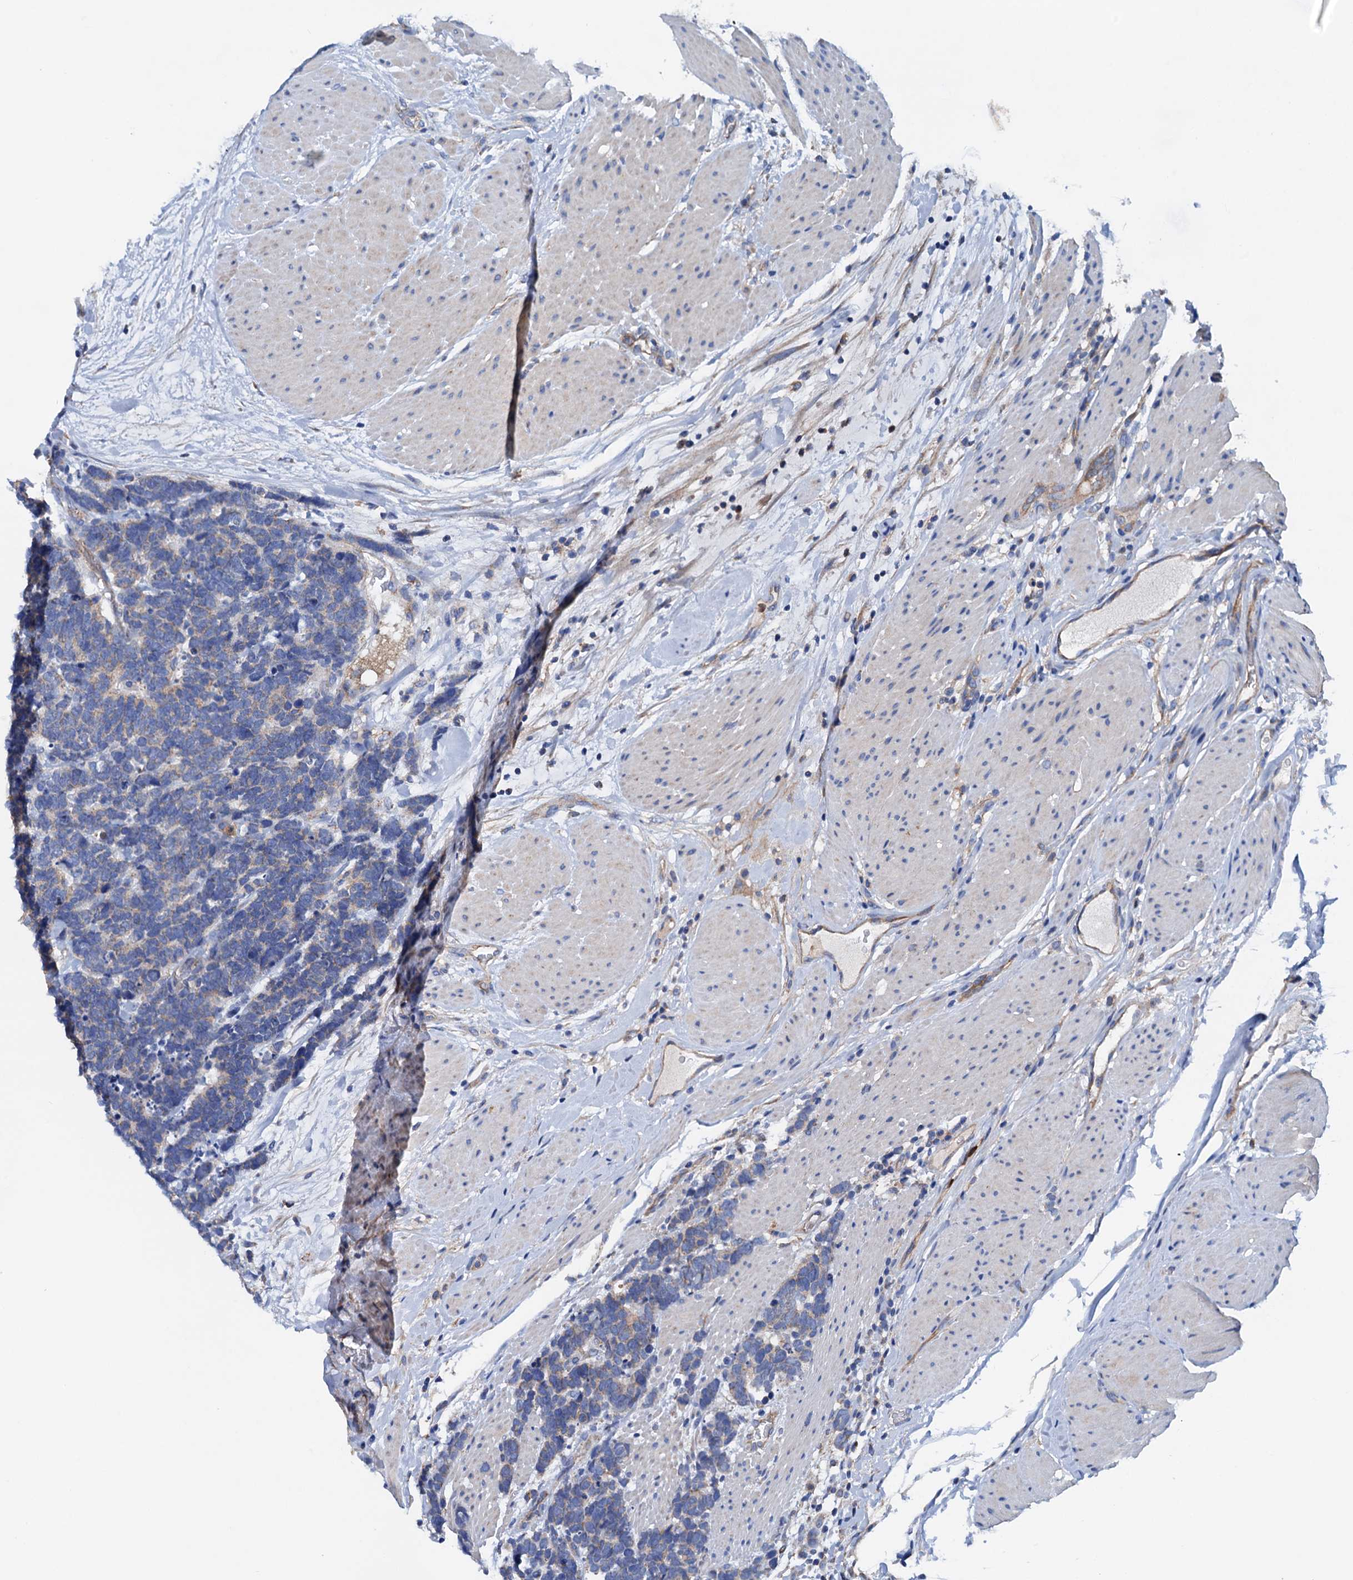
{"staining": {"intensity": "weak", "quantity": "<25%", "location": "cytoplasmic/membranous"}, "tissue": "carcinoid", "cell_type": "Tumor cells", "image_type": "cancer", "snomed": [{"axis": "morphology", "description": "Carcinoma, NOS"}, {"axis": "morphology", "description": "Carcinoid, malignant, NOS"}, {"axis": "topography", "description": "Urinary bladder"}], "caption": "Micrograph shows no protein expression in tumor cells of carcinoid (malignant) tissue.", "gene": "RASSF9", "patient": {"sex": "male", "age": 57}}